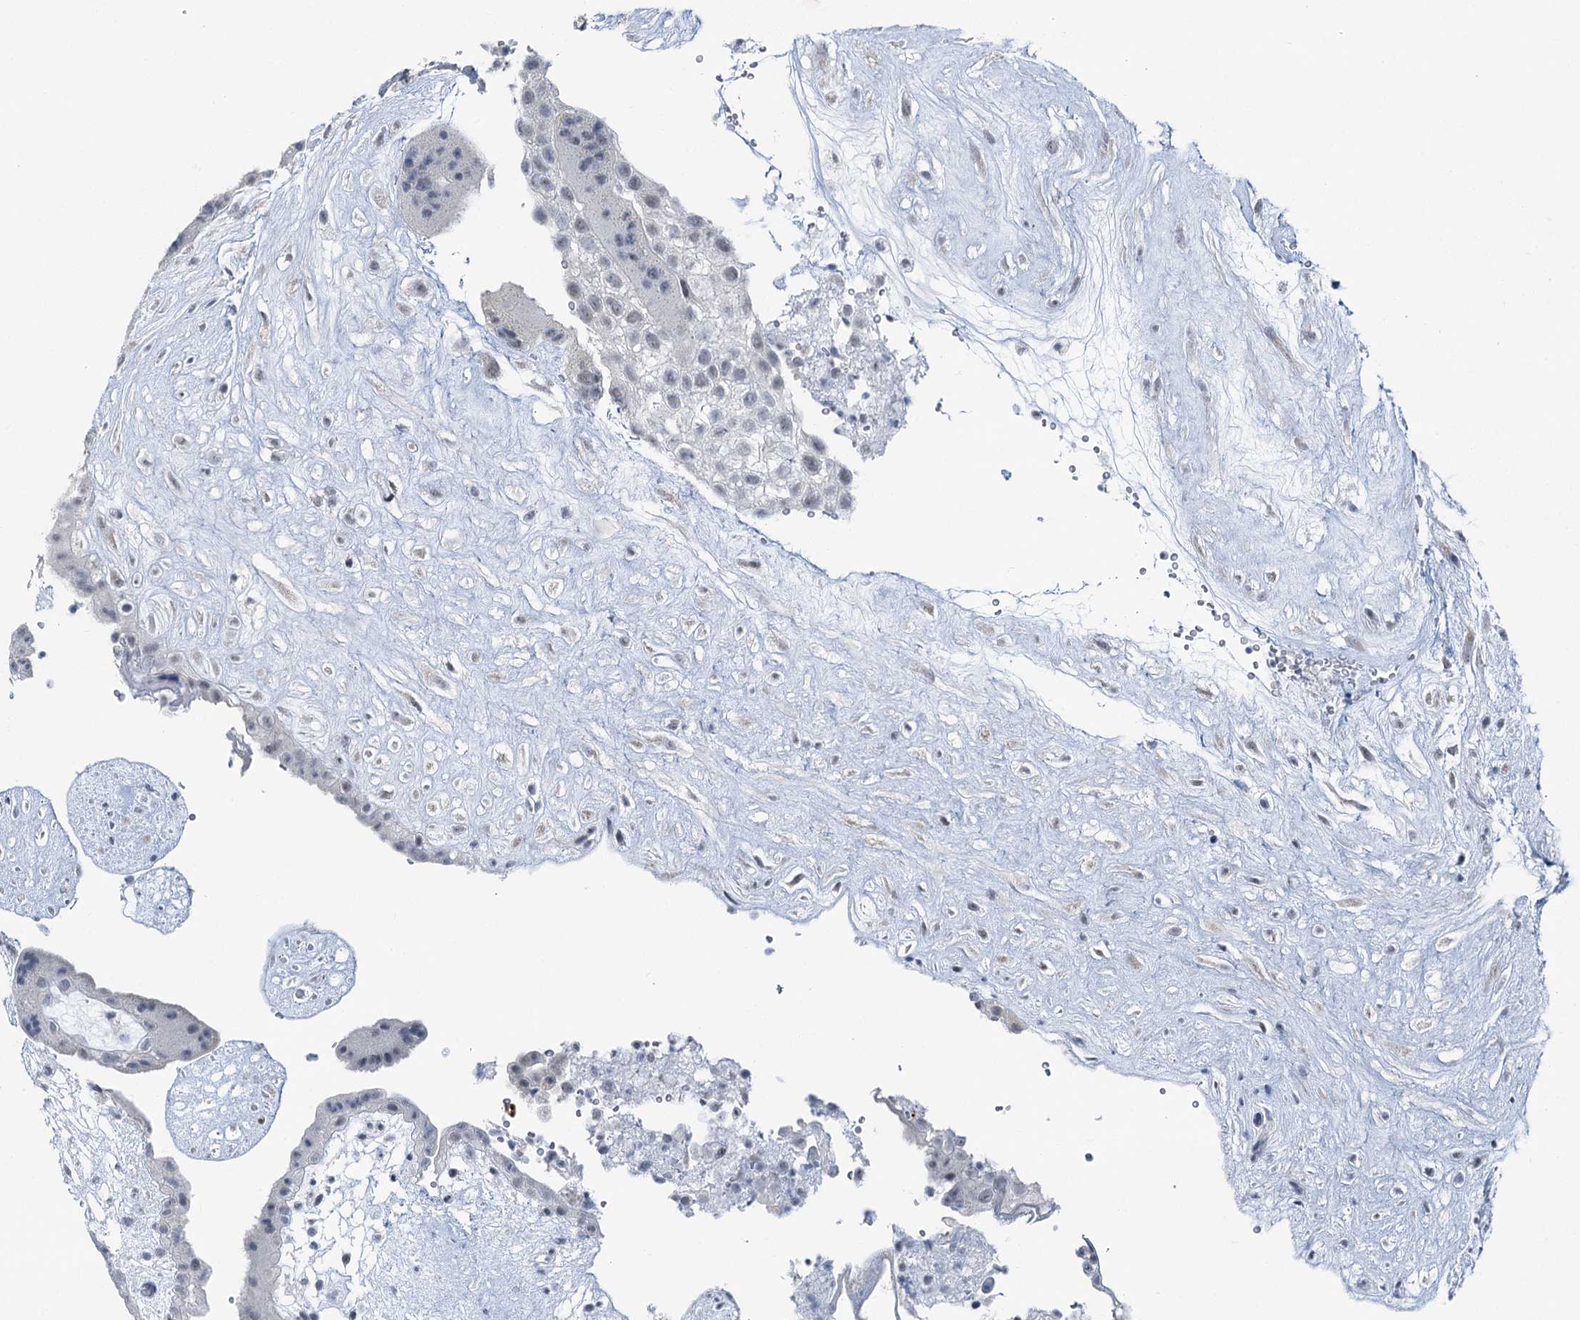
{"staining": {"intensity": "negative", "quantity": "none", "location": "none"}, "tissue": "placenta", "cell_type": "Decidual cells", "image_type": "normal", "snomed": [{"axis": "morphology", "description": "Normal tissue, NOS"}, {"axis": "topography", "description": "Placenta"}], "caption": "Immunohistochemistry (IHC) histopathology image of benign placenta stained for a protein (brown), which exhibits no expression in decidual cells. Nuclei are stained in blue.", "gene": "STEEP1", "patient": {"sex": "female", "age": 18}}